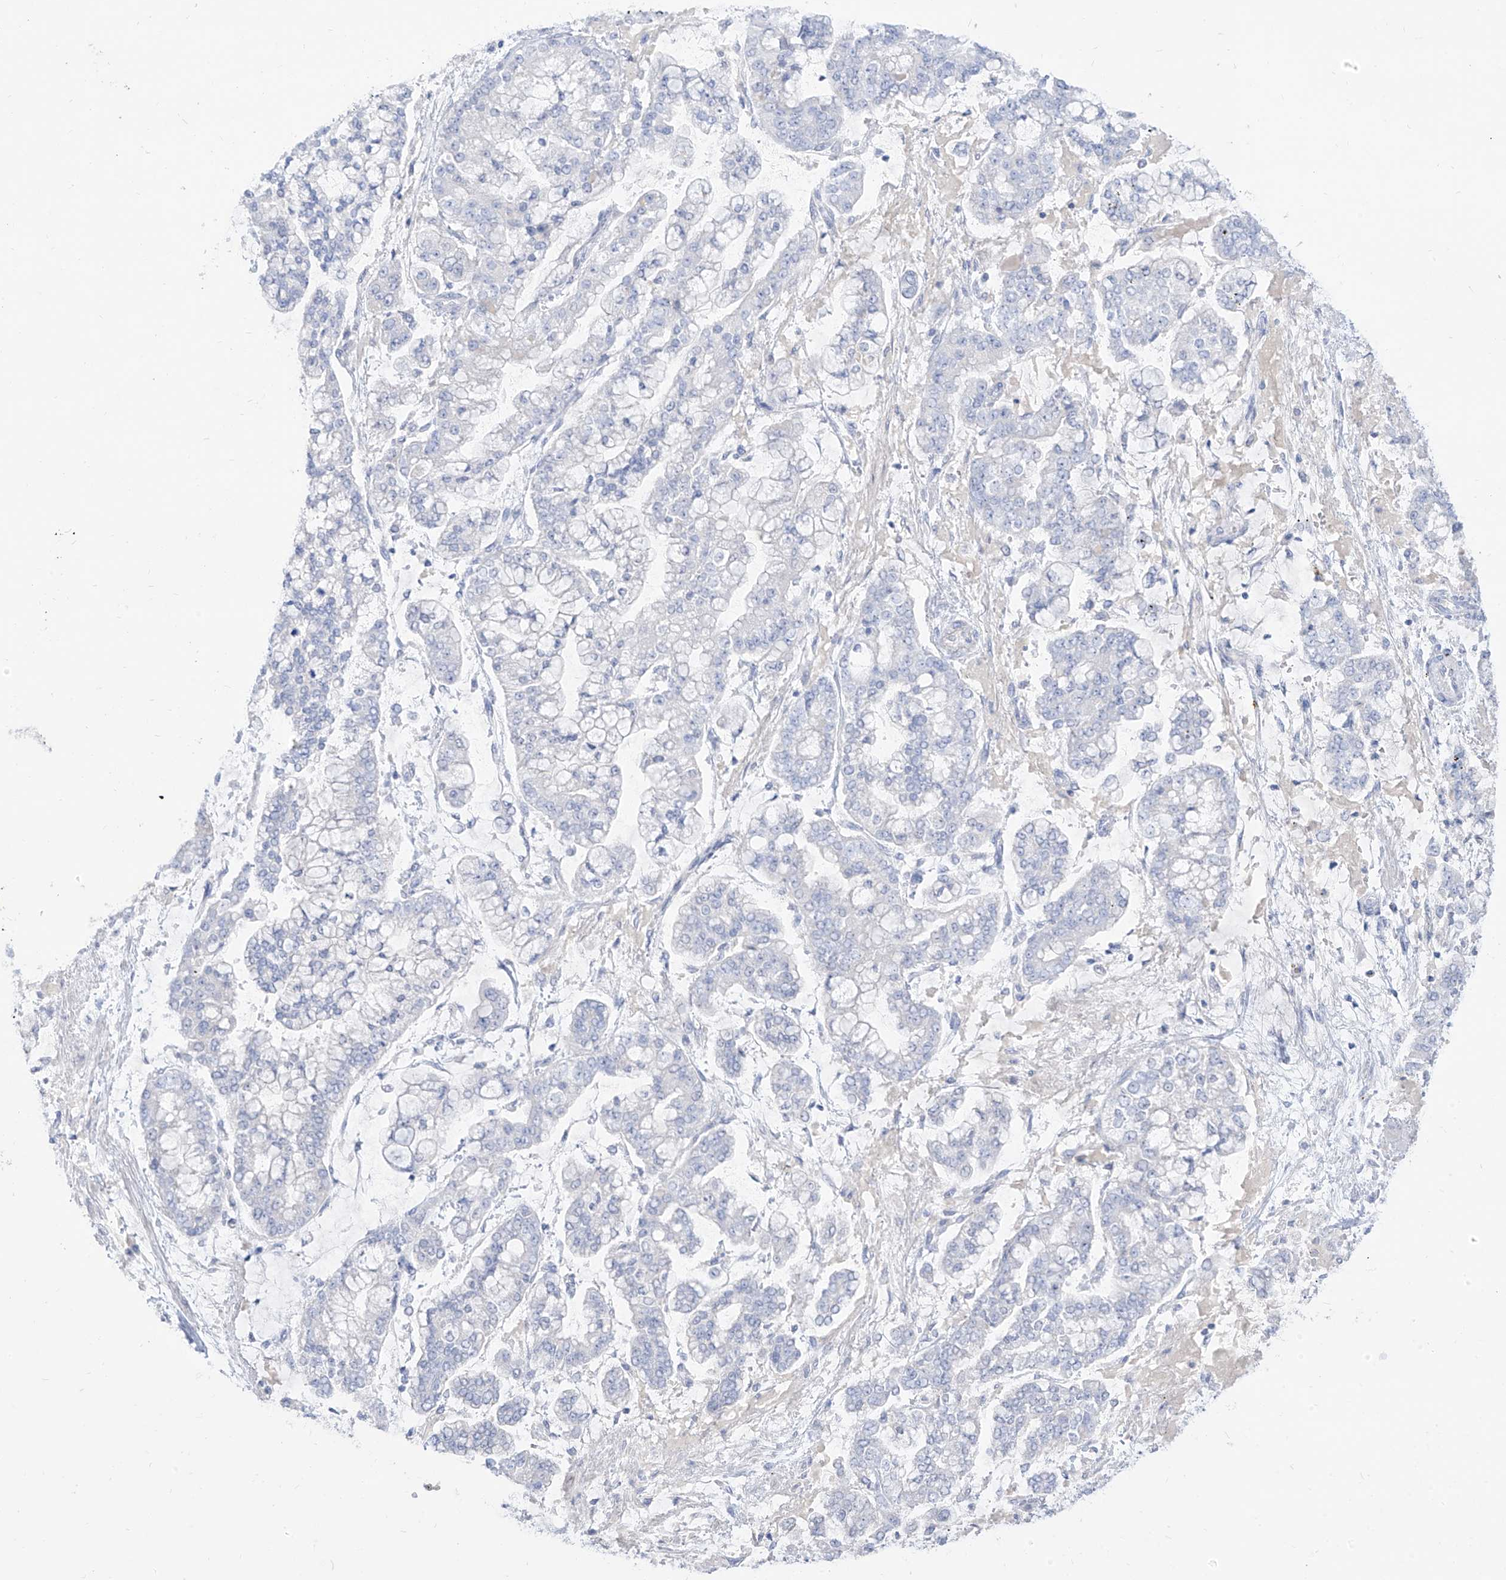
{"staining": {"intensity": "negative", "quantity": "none", "location": "none"}, "tissue": "stomach cancer", "cell_type": "Tumor cells", "image_type": "cancer", "snomed": [{"axis": "morphology", "description": "Normal tissue, NOS"}, {"axis": "morphology", "description": "Adenocarcinoma, NOS"}, {"axis": "topography", "description": "Stomach, upper"}, {"axis": "topography", "description": "Stomach"}], "caption": "This is an IHC photomicrograph of stomach adenocarcinoma. There is no expression in tumor cells.", "gene": "ARHGEF40", "patient": {"sex": "male", "age": 76}}